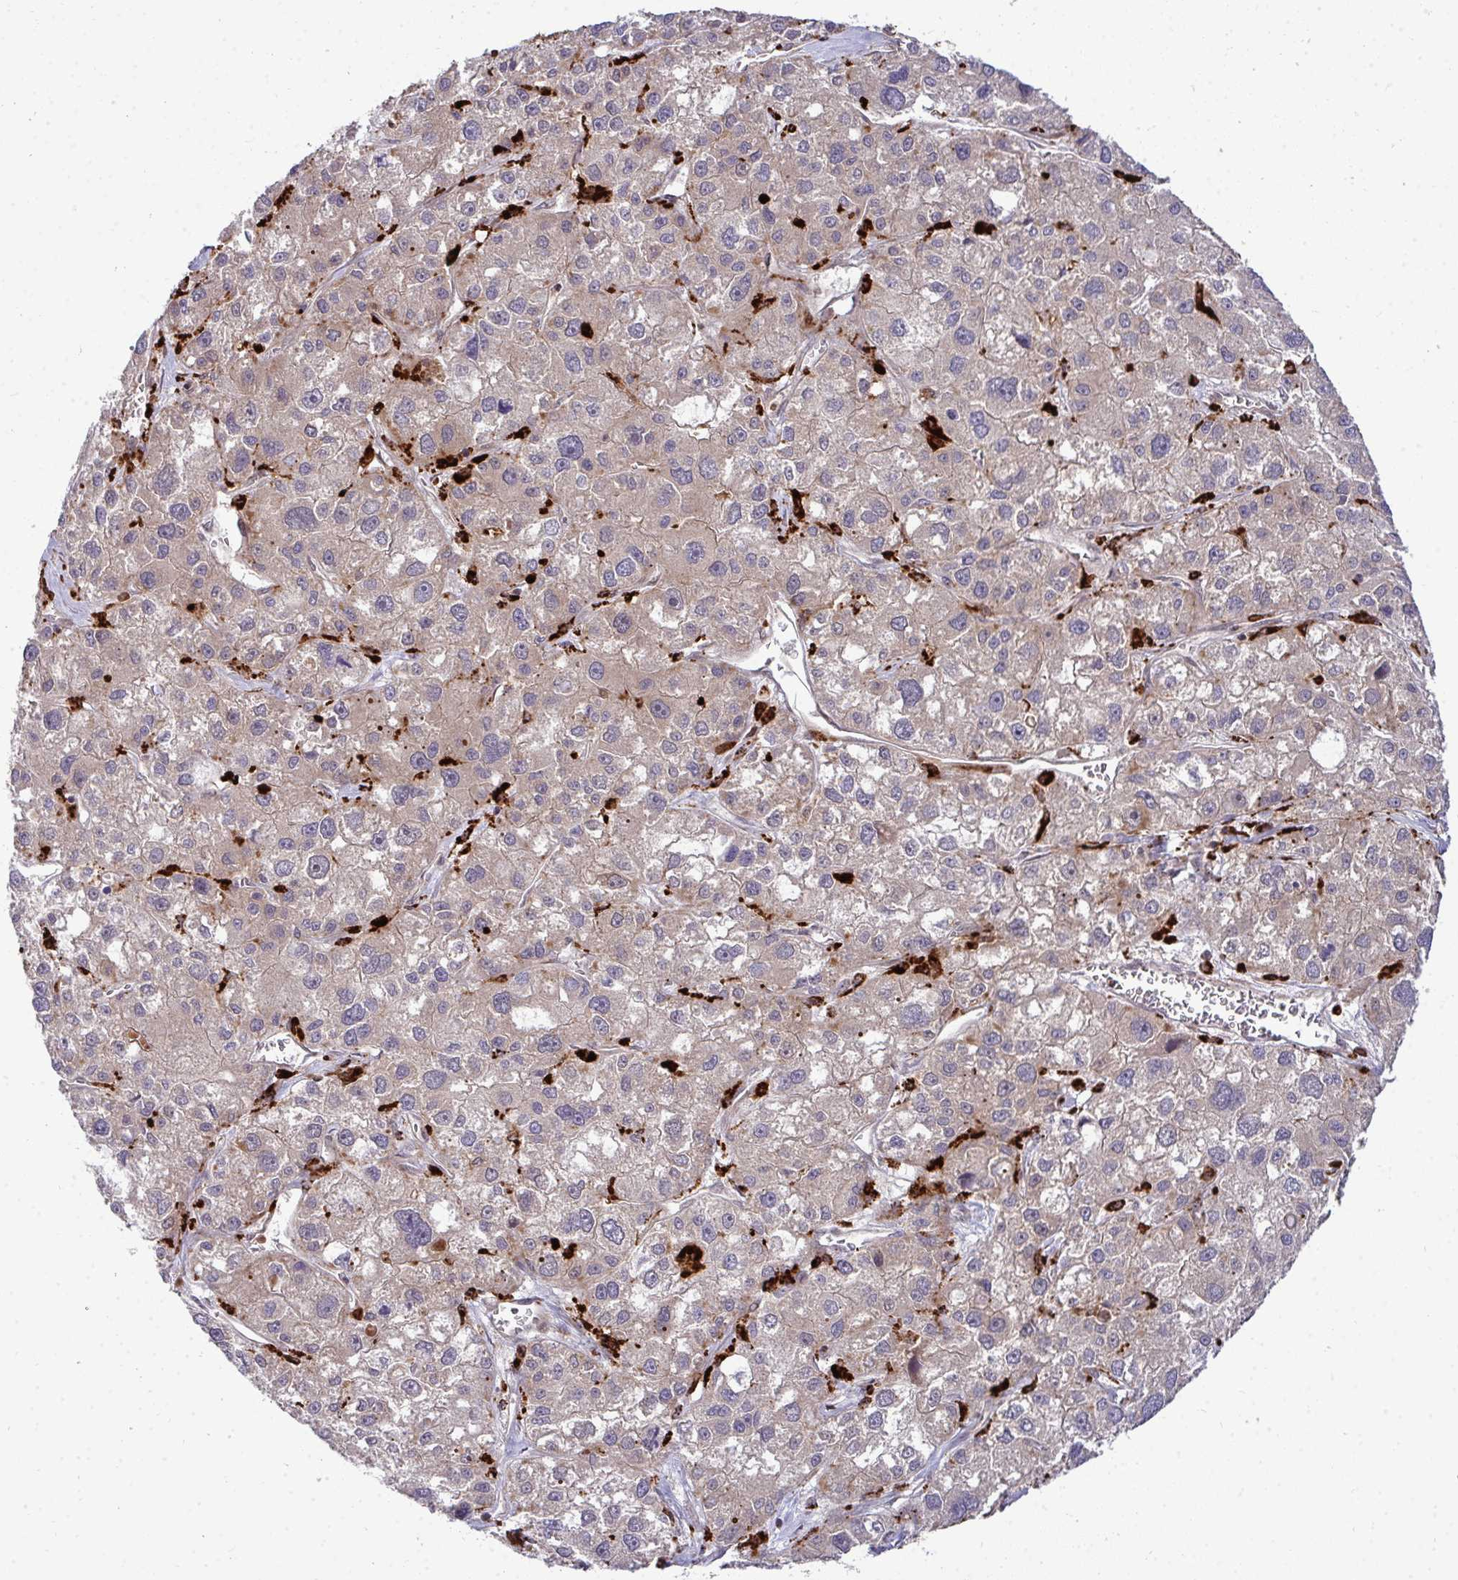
{"staining": {"intensity": "weak", "quantity": "25%-75%", "location": "cytoplasmic/membranous"}, "tissue": "liver cancer", "cell_type": "Tumor cells", "image_type": "cancer", "snomed": [{"axis": "morphology", "description": "Carcinoma, Hepatocellular, NOS"}, {"axis": "topography", "description": "Liver"}], "caption": "High-magnification brightfield microscopy of hepatocellular carcinoma (liver) stained with DAB (brown) and counterstained with hematoxylin (blue). tumor cells exhibit weak cytoplasmic/membranous staining is seen in approximately25%-75% of cells. The staining was performed using DAB, with brown indicating positive protein expression. Nuclei are stained blue with hematoxylin.", "gene": "TRIM44", "patient": {"sex": "male", "age": 73}}